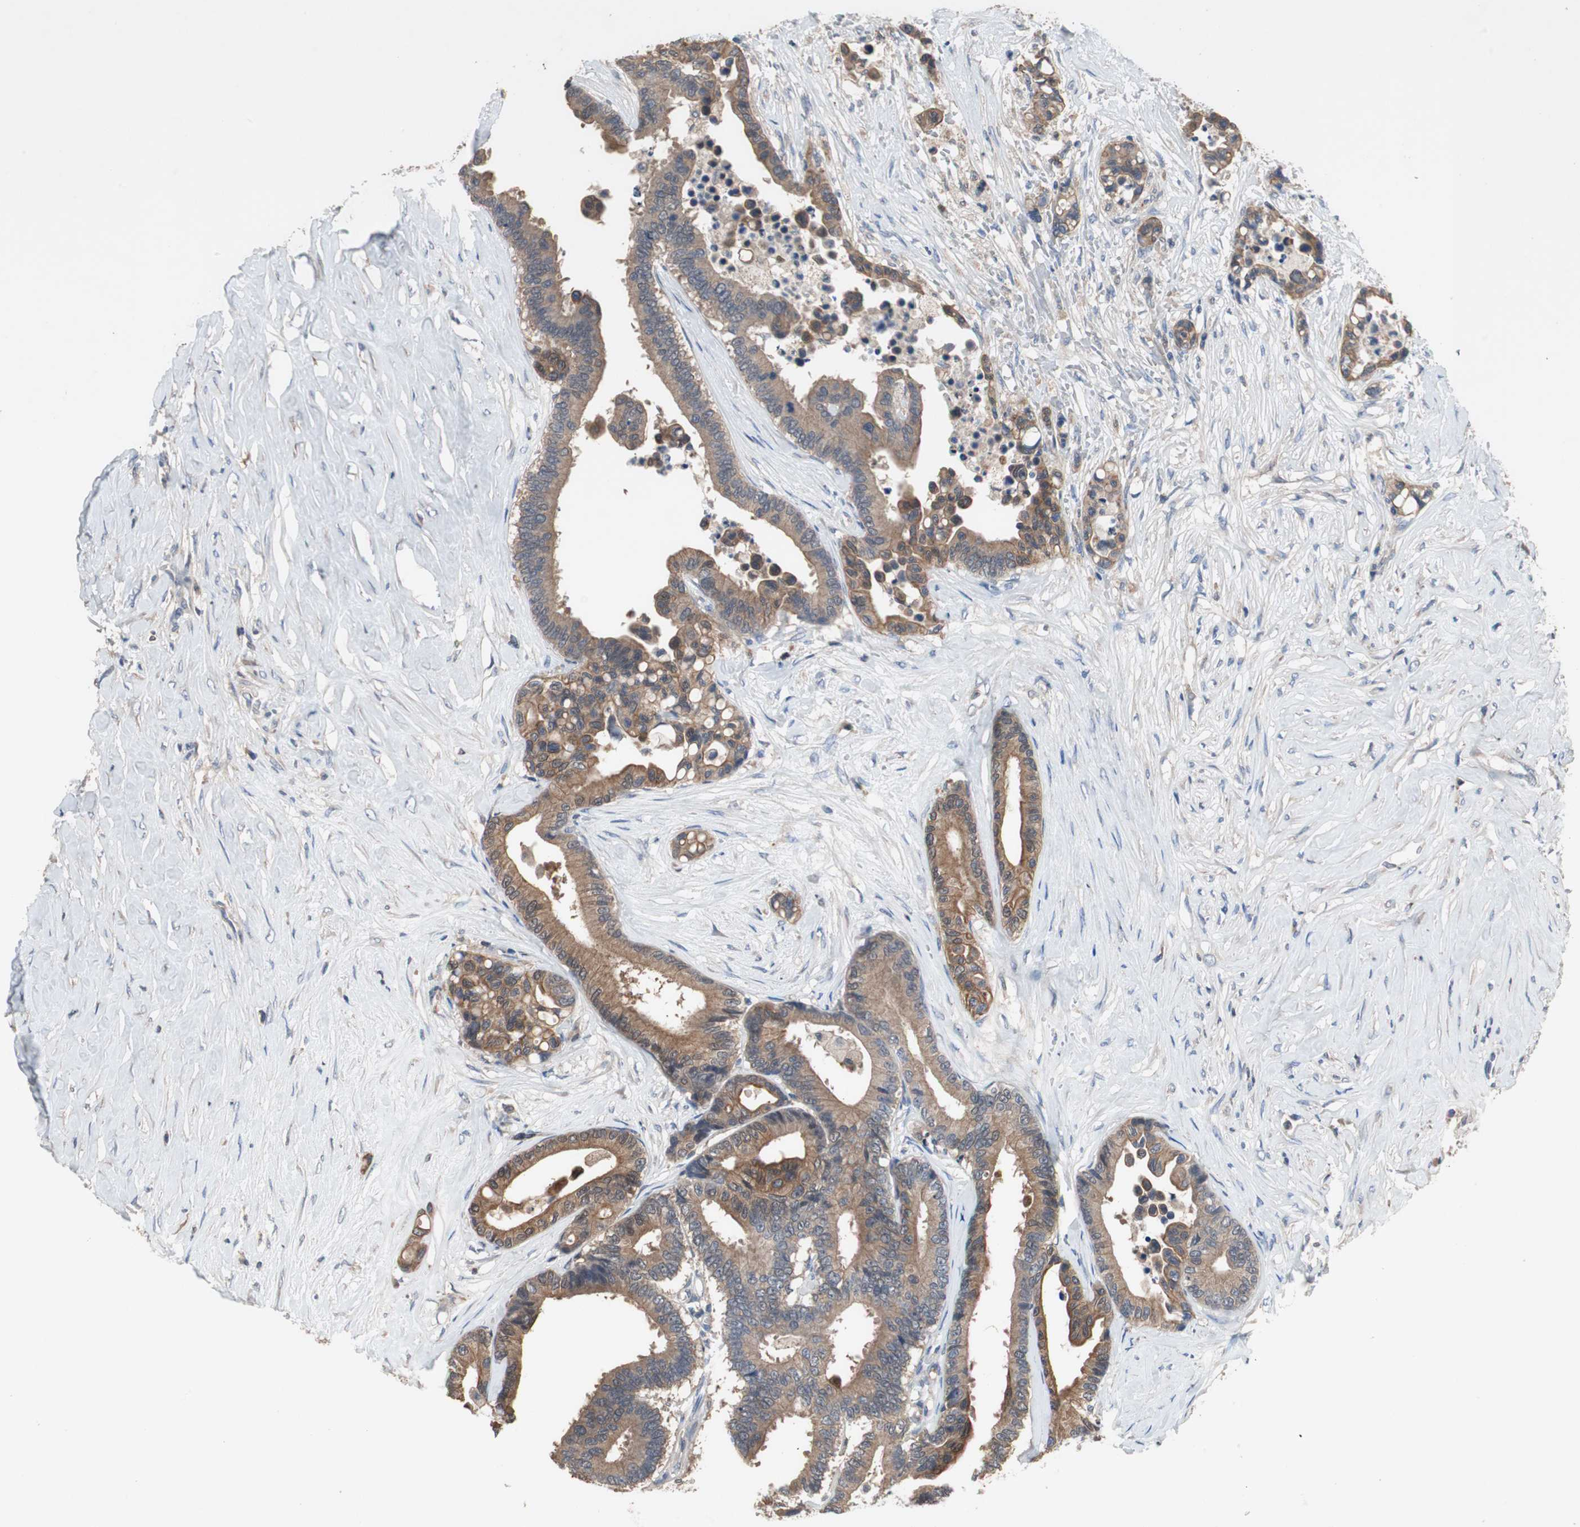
{"staining": {"intensity": "moderate", "quantity": ">75%", "location": "cytoplasmic/membranous"}, "tissue": "colorectal cancer", "cell_type": "Tumor cells", "image_type": "cancer", "snomed": [{"axis": "morphology", "description": "Normal tissue, NOS"}, {"axis": "morphology", "description": "Adenocarcinoma, NOS"}, {"axis": "topography", "description": "Colon"}], "caption": "Human colorectal cancer (adenocarcinoma) stained with a brown dye shows moderate cytoplasmic/membranous positive staining in about >75% of tumor cells.", "gene": "ADAP1", "patient": {"sex": "male", "age": 82}}